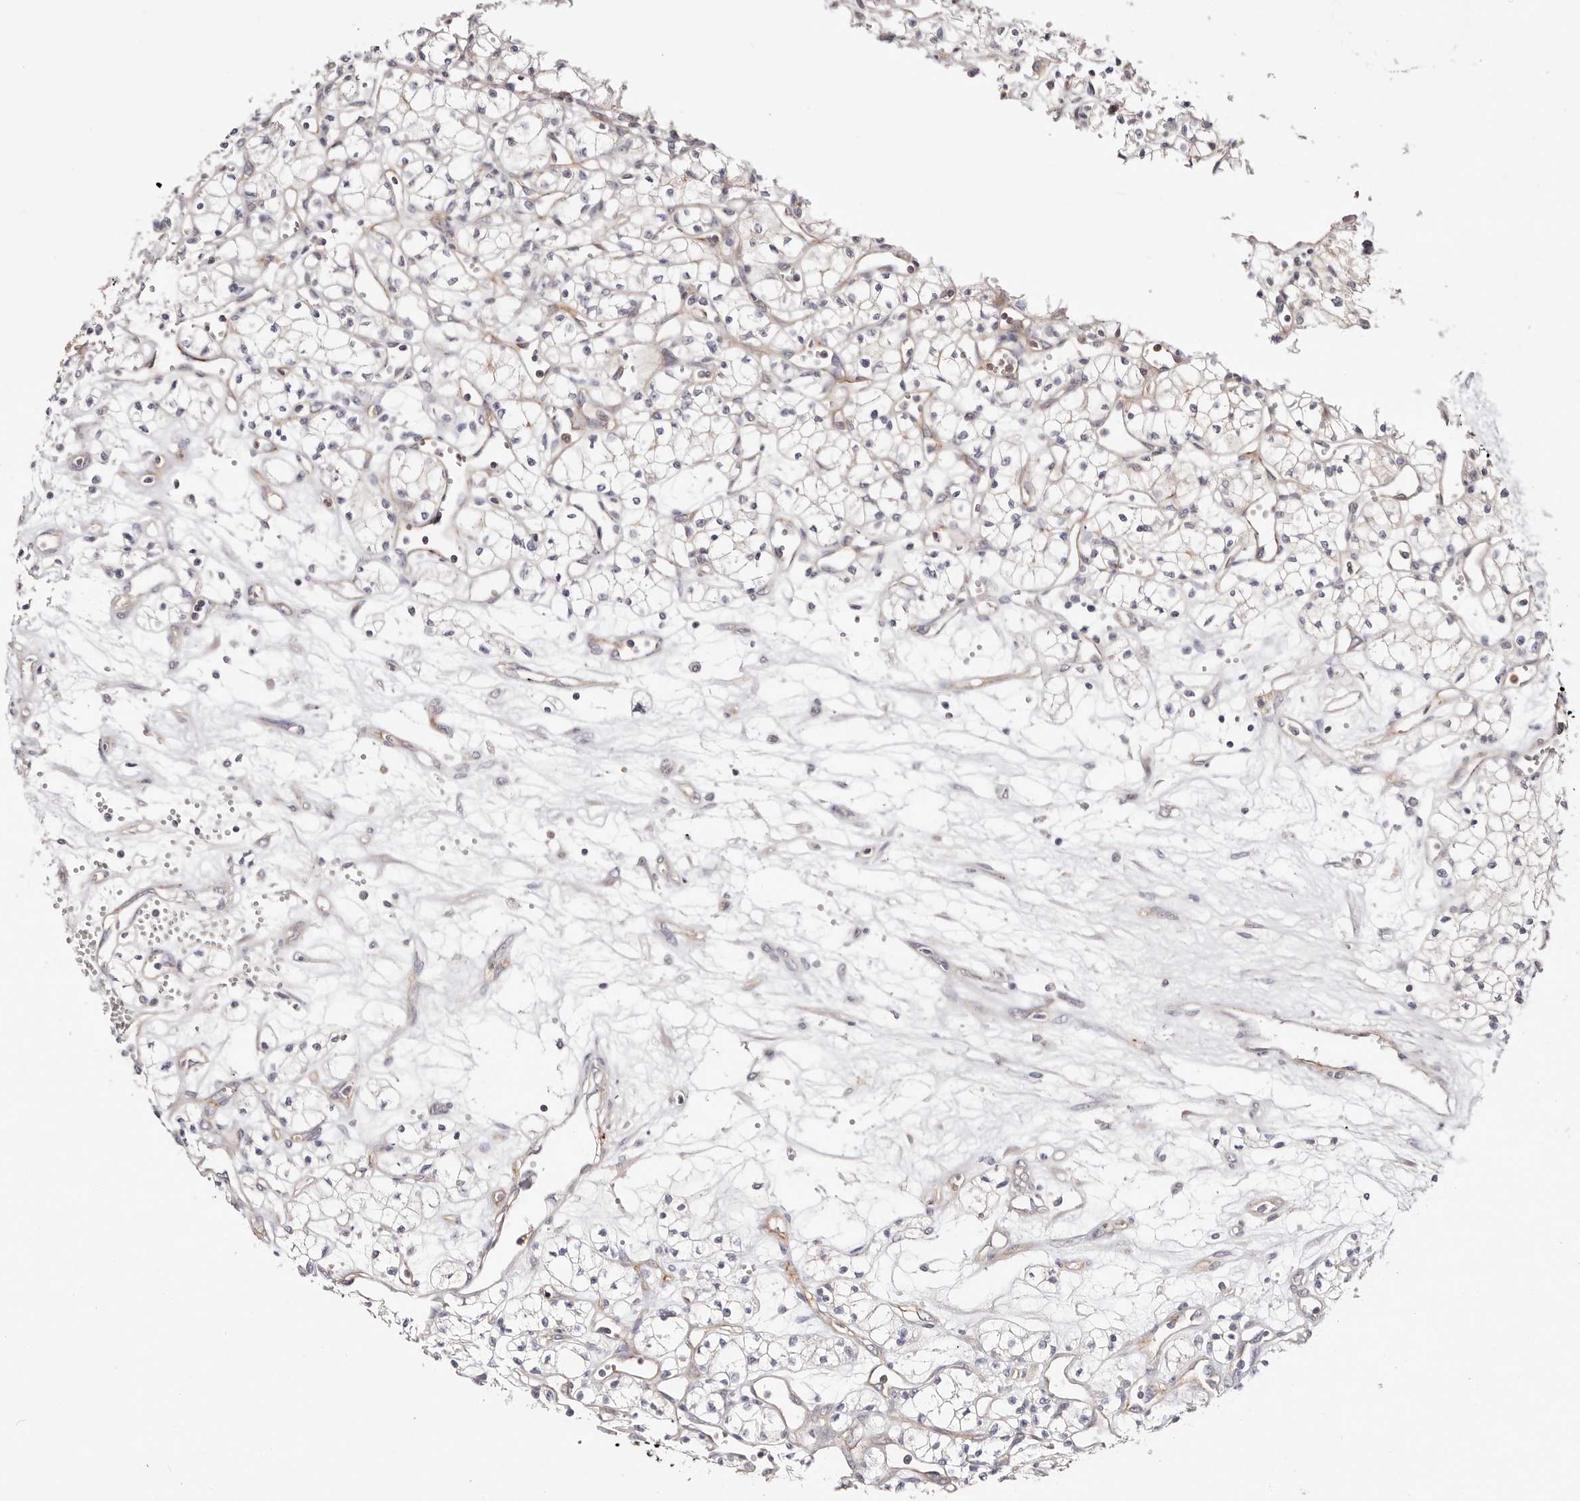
{"staining": {"intensity": "negative", "quantity": "none", "location": "none"}, "tissue": "renal cancer", "cell_type": "Tumor cells", "image_type": "cancer", "snomed": [{"axis": "morphology", "description": "Adenocarcinoma, NOS"}, {"axis": "topography", "description": "Kidney"}], "caption": "Tumor cells are negative for protein expression in human renal cancer (adenocarcinoma).", "gene": "SLC35B2", "patient": {"sex": "male", "age": 59}}